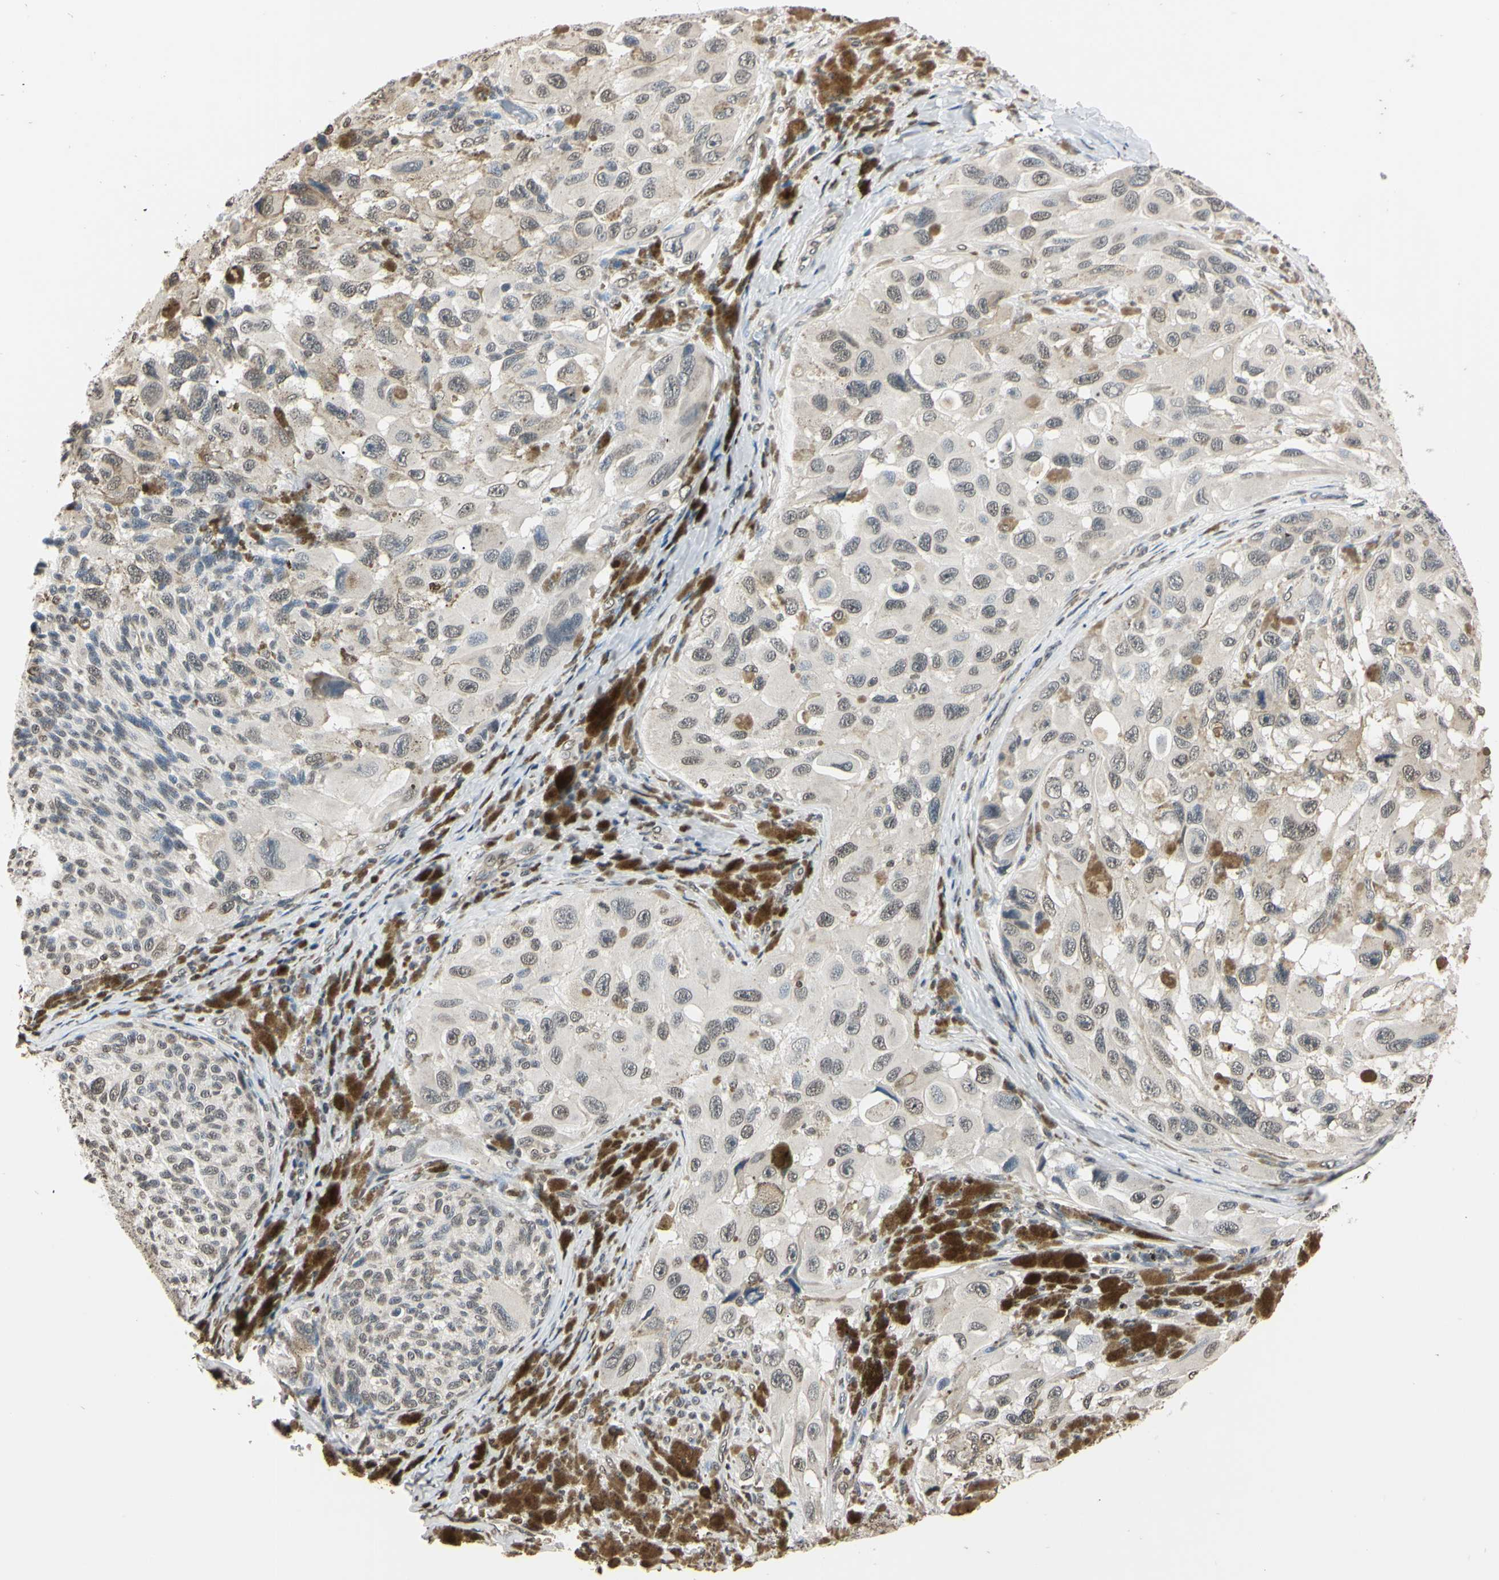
{"staining": {"intensity": "weak", "quantity": "25%-75%", "location": "nuclear"}, "tissue": "melanoma", "cell_type": "Tumor cells", "image_type": "cancer", "snomed": [{"axis": "morphology", "description": "Malignant melanoma, NOS"}, {"axis": "topography", "description": "Skin"}], "caption": "Immunohistochemistry histopathology image of human melanoma stained for a protein (brown), which demonstrates low levels of weak nuclear positivity in approximately 25%-75% of tumor cells.", "gene": "CDC45", "patient": {"sex": "female", "age": 73}}